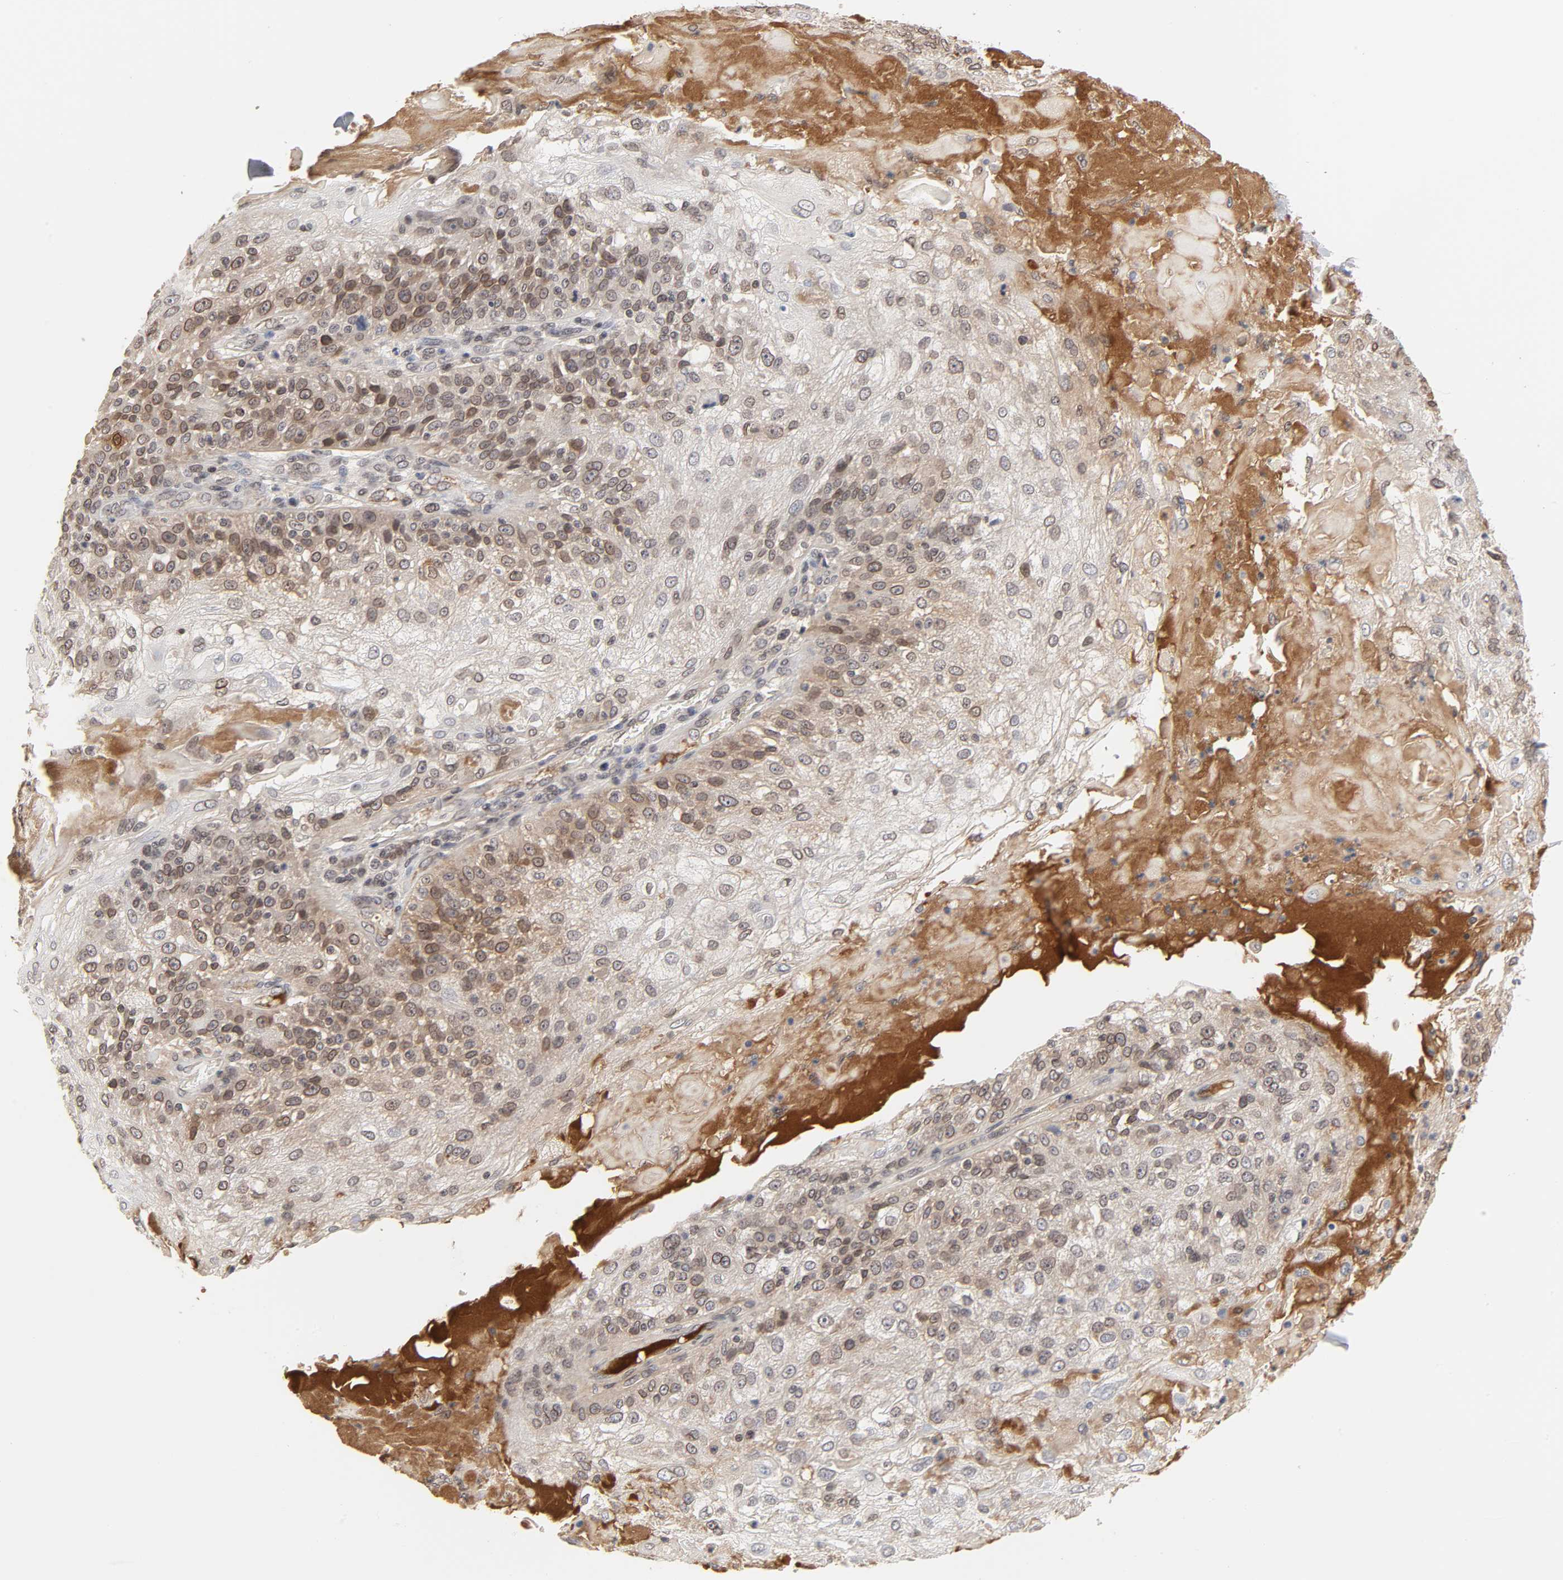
{"staining": {"intensity": "moderate", "quantity": "25%-75%", "location": "cytoplasmic/membranous,nuclear"}, "tissue": "skin cancer", "cell_type": "Tumor cells", "image_type": "cancer", "snomed": [{"axis": "morphology", "description": "Normal tissue, NOS"}, {"axis": "morphology", "description": "Squamous cell carcinoma, NOS"}, {"axis": "topography", "description": "Skin"}], "caption": "The immunohistochemical stain shows moderate cytoplasmic/membranous and nuclear staining in tumor cells of skin cancer tissue.", "gene": "CPN2", "patient": {"sex": "female", "age": 83}}